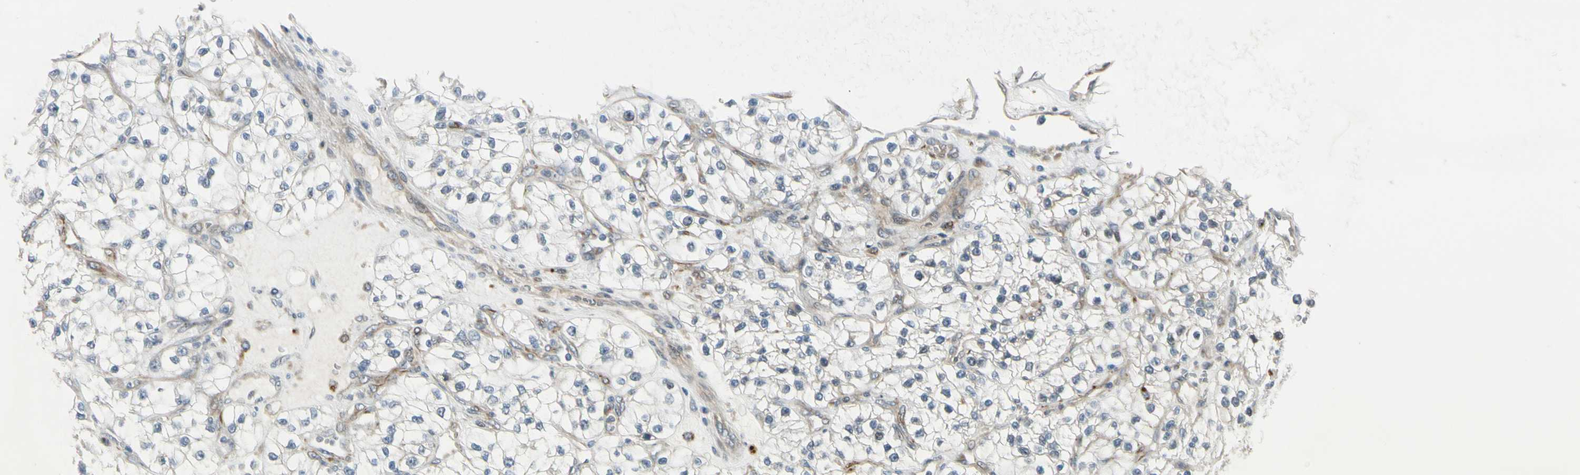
{"staining": {"intensity": "negative", "quantity": "none", "location": "none"}, "tissue": "renal cancer", "cell_type": "Tumor cells", "image_type": "cancer", "snomed": [{"axis": "morphology", "description": "Adenocarcinoma, NOS"}, {"axis": "topography", "description": "Kidney"}], "caption": "A high-resolution photomicrograph shows immunohistochemistry staining of adenocarcinoma (renal), which exhibits no significant expression in tumor cells.", "gene": "NDFIP1", "patient": {"sex": "female", "age": 57}}